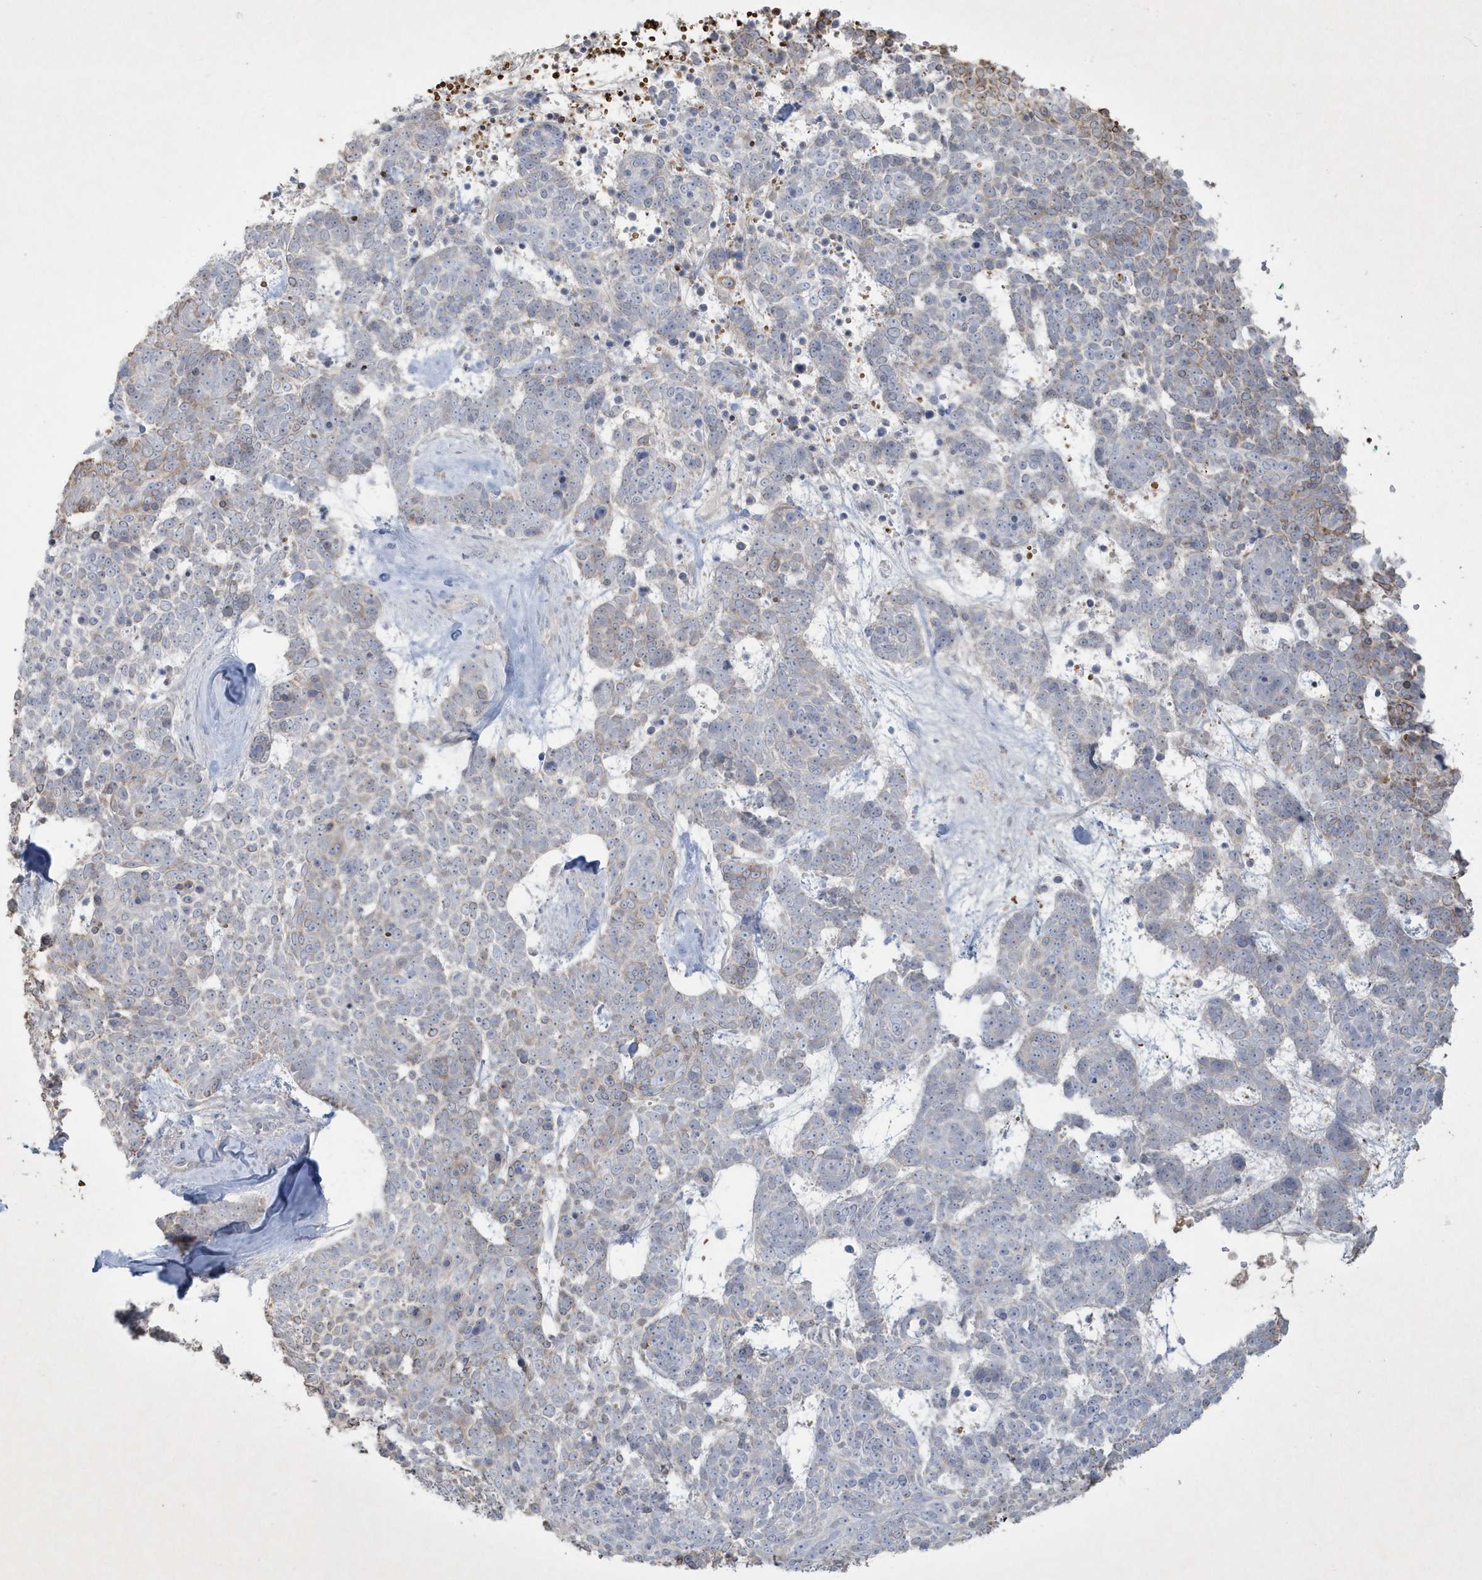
{"staining": {"intensity": "negative", "quantity": "none", "location": "none"}, "tissue": "skin cancer", "cell_type": "Tumor cells", "image_type": "cancer", "snomed": [{"axis": "morphology", "description": "Basal cell carcinoma"}, {"axis": "topography", "description": "Skin"}], "caption": "Photomicrograph shows no protein expression in tumor cells of skin cancer tissue.", "gene": "CCDC24", "patient": {"sex": "female", "age": 81}}